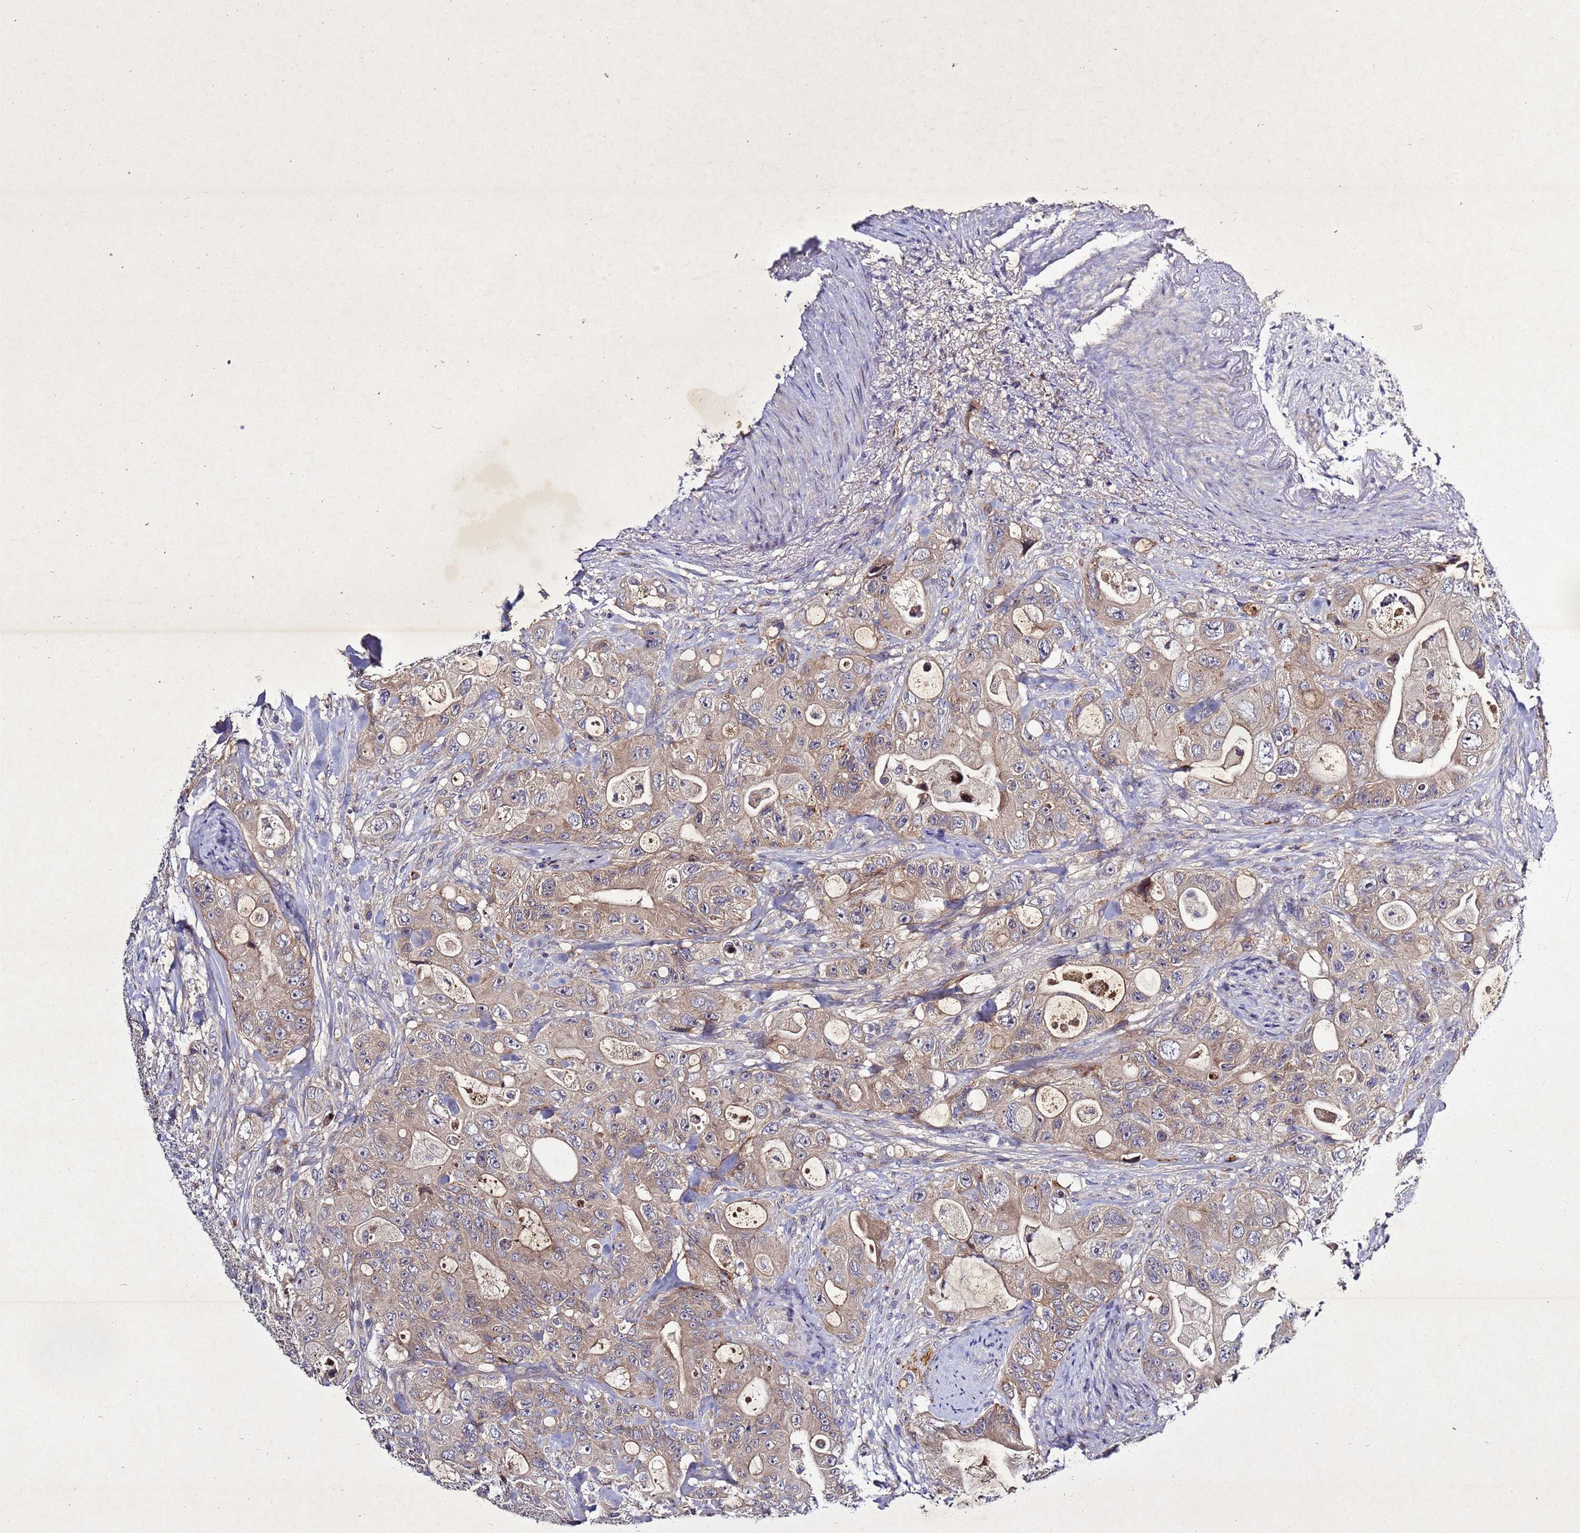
{"staining": {"intensity": "weak", "quantity": ">75%", "location": "cytoplasmic/membranous"}, "tissue": "colorectal cancer", "cell_type": "Tumor cells", "image_type": "cancer", "snomed": [{"axis": "morphology", "description": "Adenocarcinoma, NOS"}, {"axis": "topography", "description": "Colon"}], "caption": "Immunohistochemical staining of human colorectal cancer (adenocarcinoma) displays low levels of weak cytoplasmic/membranous staining in approximately >75% of tumor cells. Nuclei are stained in blue.", "gene": "SV2B", "patient": {"sex": "female", "age": 46}}